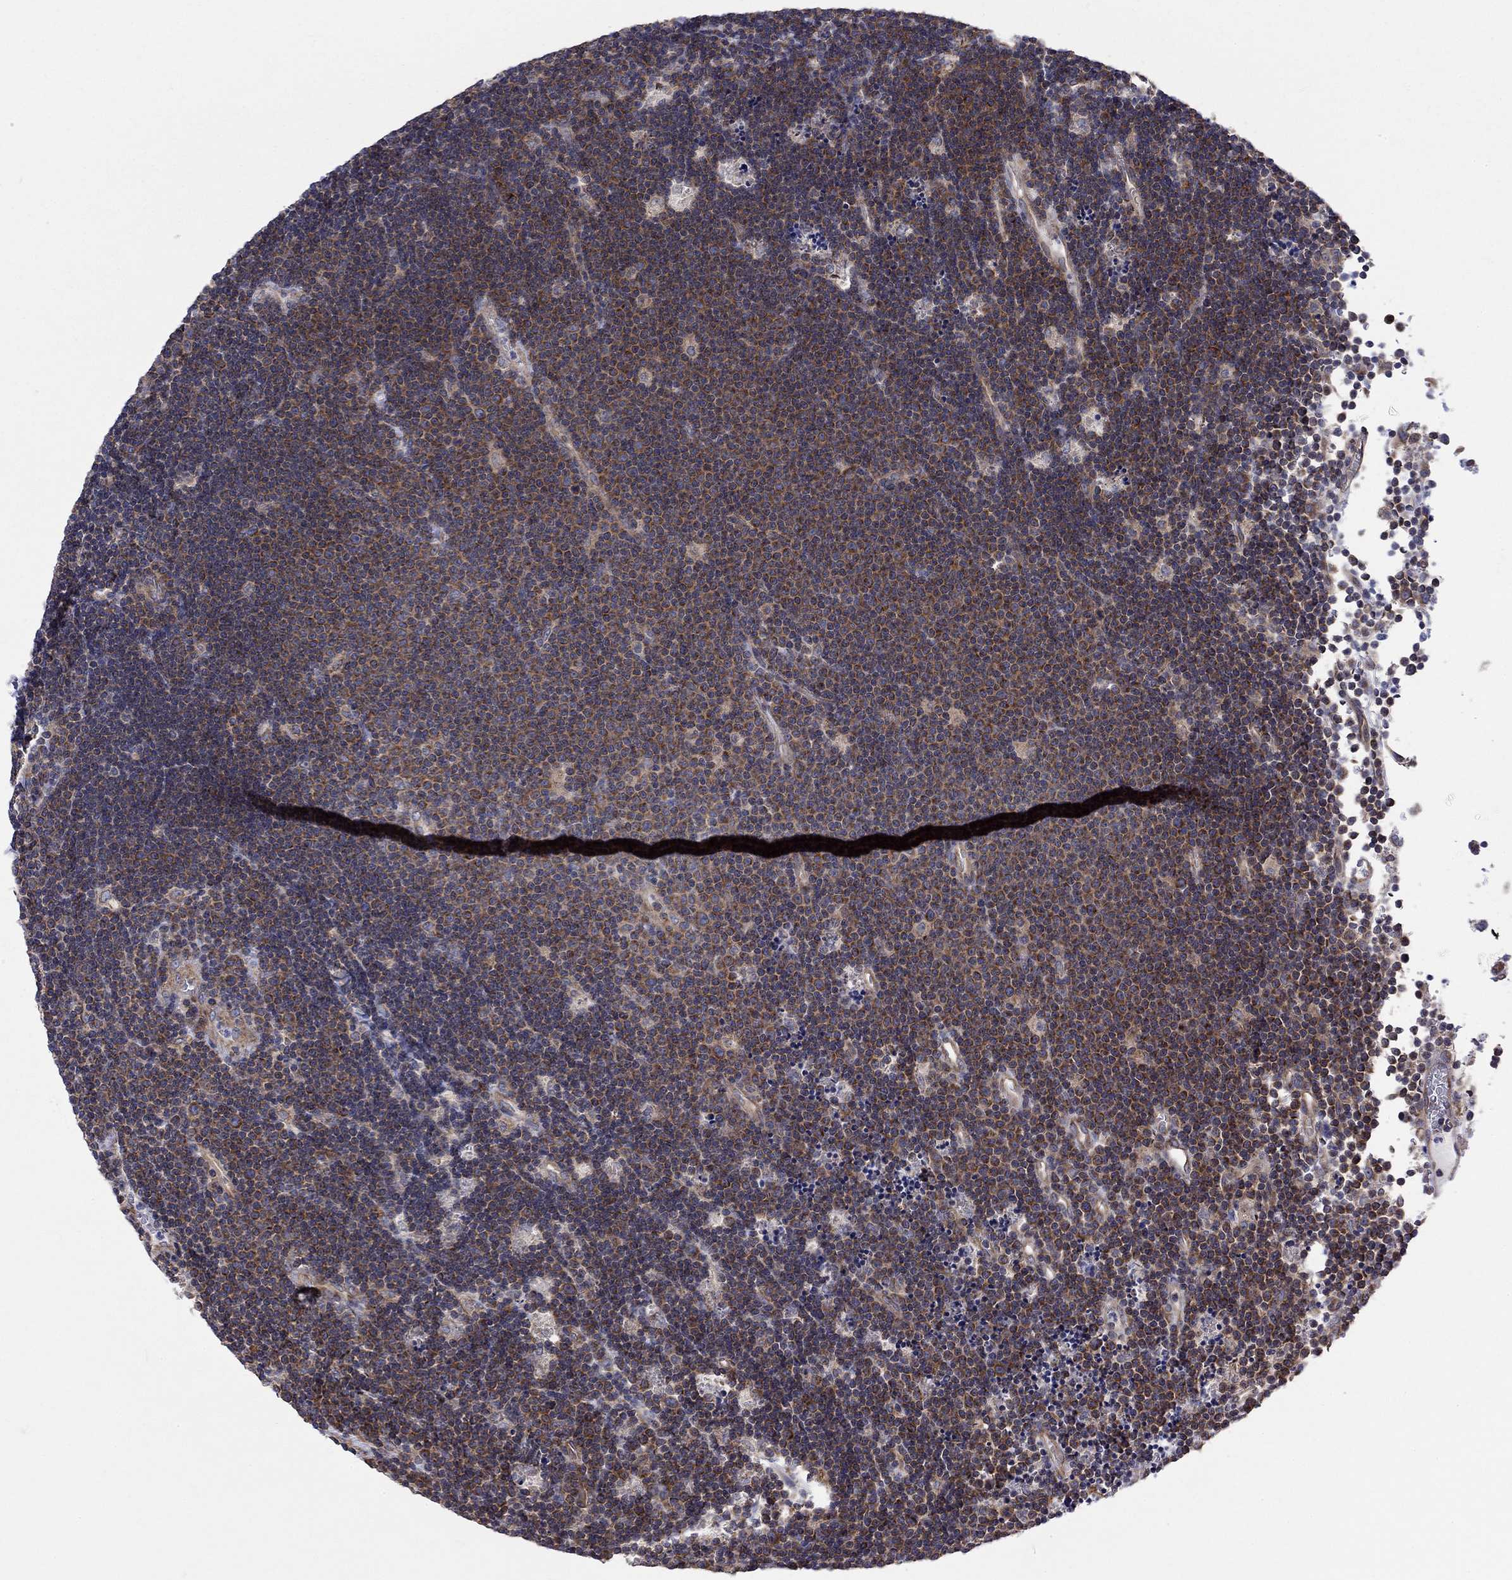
{"staining": {"intensity": "moderate", "quantity": "25%-75%", "location": "cytoplasmic/membranous"}, "tissue": "lymphoma", "cell_type": "Tumor cells", "image_type": "cancer", "snomed": [{"axis": "morphology", "description": "Malignant lymphoma, non-Hodgkin's type, Low grade"}, {"axis": "topography", "description": "Brain"}], "caption": "Protein staining exhibits moderate cytoplasmic/membranous staining in approximately 25%-75% of tumor cells in low-grade malignant lymphoma, non-Hodgkin's type.", "gene": "RPLP0", "patient": {"sex": "female", "age": 66}}